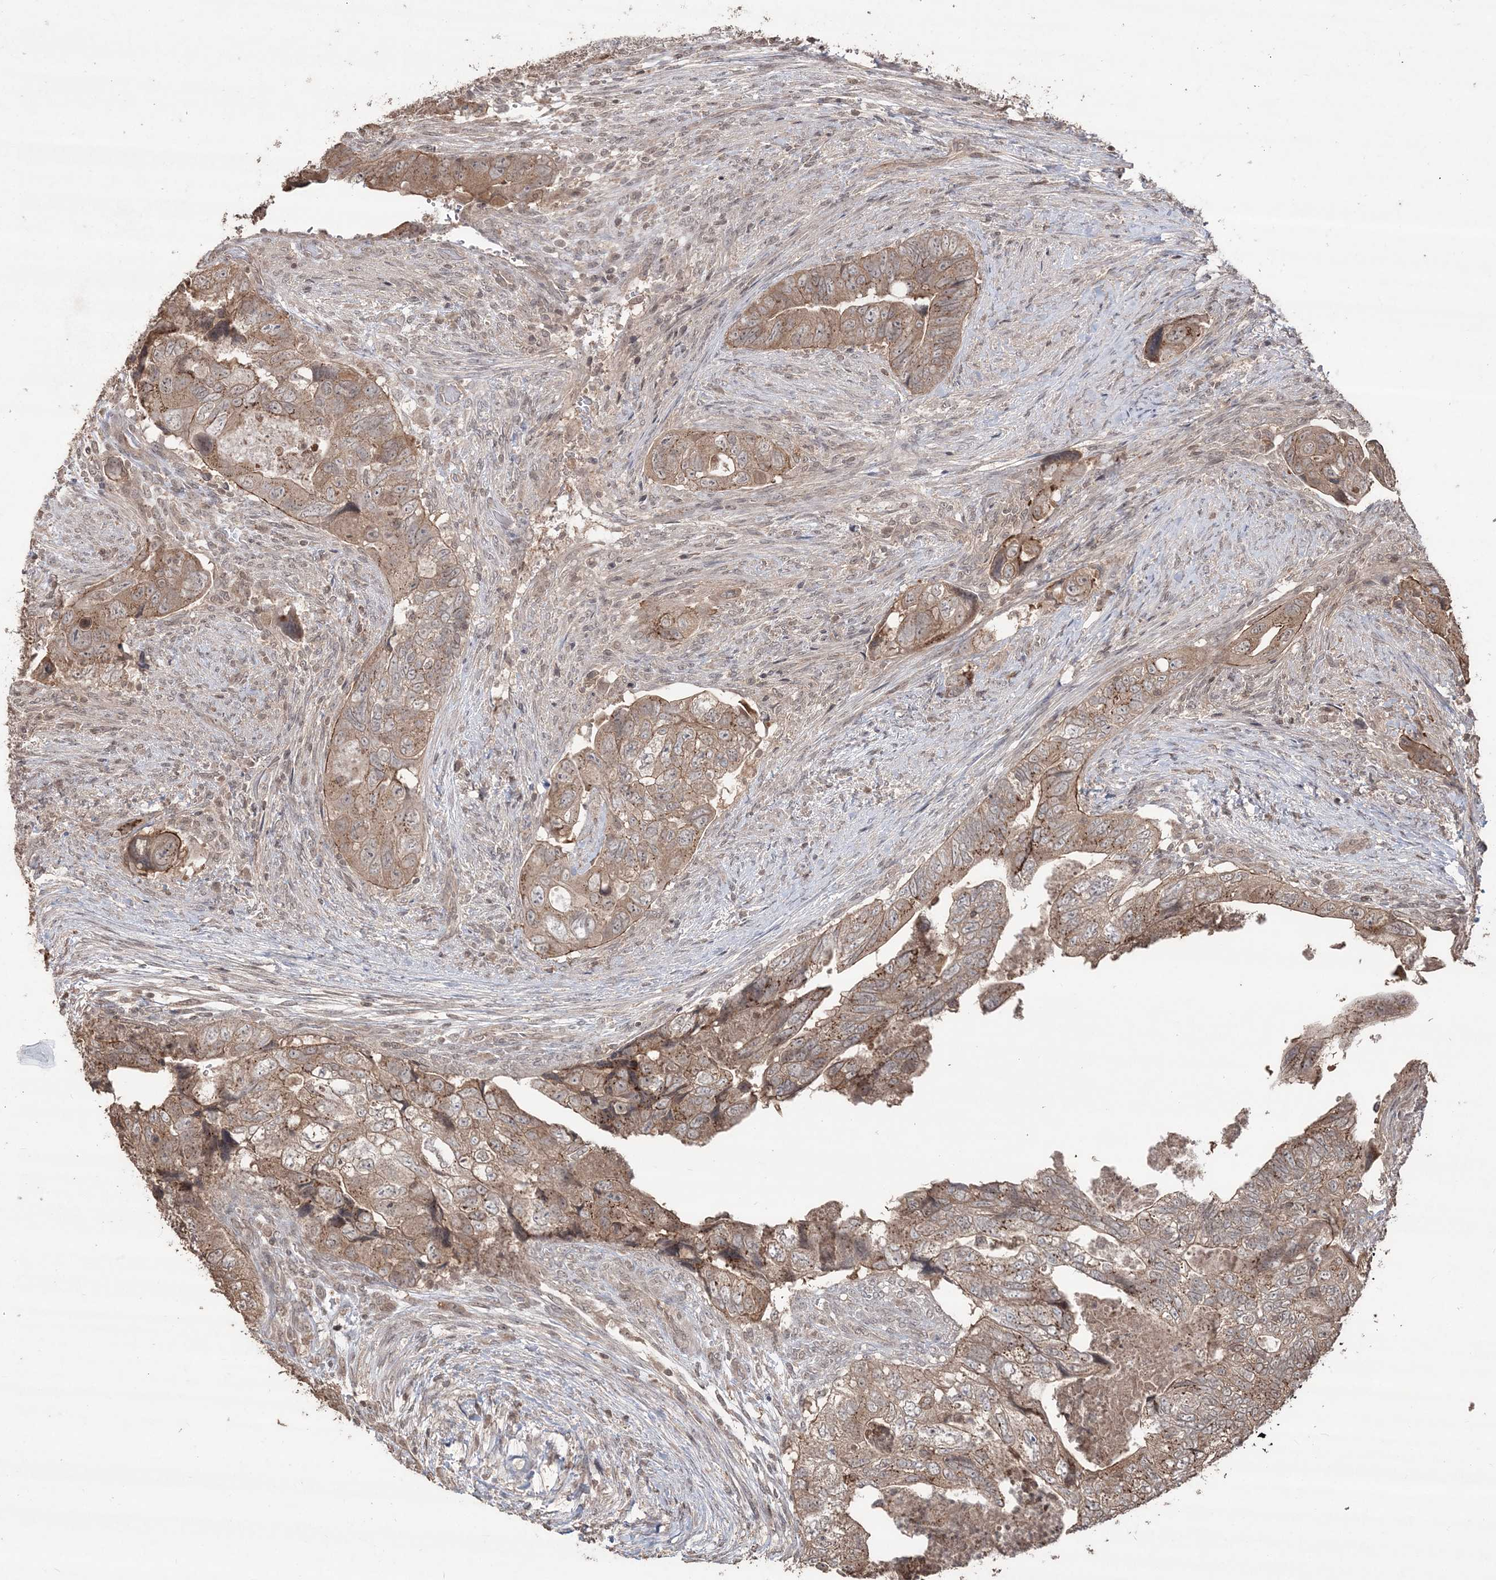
{"staining": {"intensity": "weak", "quantity": ">75%", "location": "cytoplasmic/membranous"}, "tissue": "colorectal cancer", "cell_type": "Tumor cells", "image_type": "cancer", "snomed": [{"axis": "morphology", "description": "Adenocarcinoma, NOS"}, {"axis": "topography", "description": "Rectum"}], "caption": "Immunohistochemical staining of human colorectal adenocarcinoma demonstrates low levels of weak cytoplasmic/membranous protein expression in about >75% of tumor cells.", "gene": "EHHADH", "patient": {"sex": "male", "age": 63}}